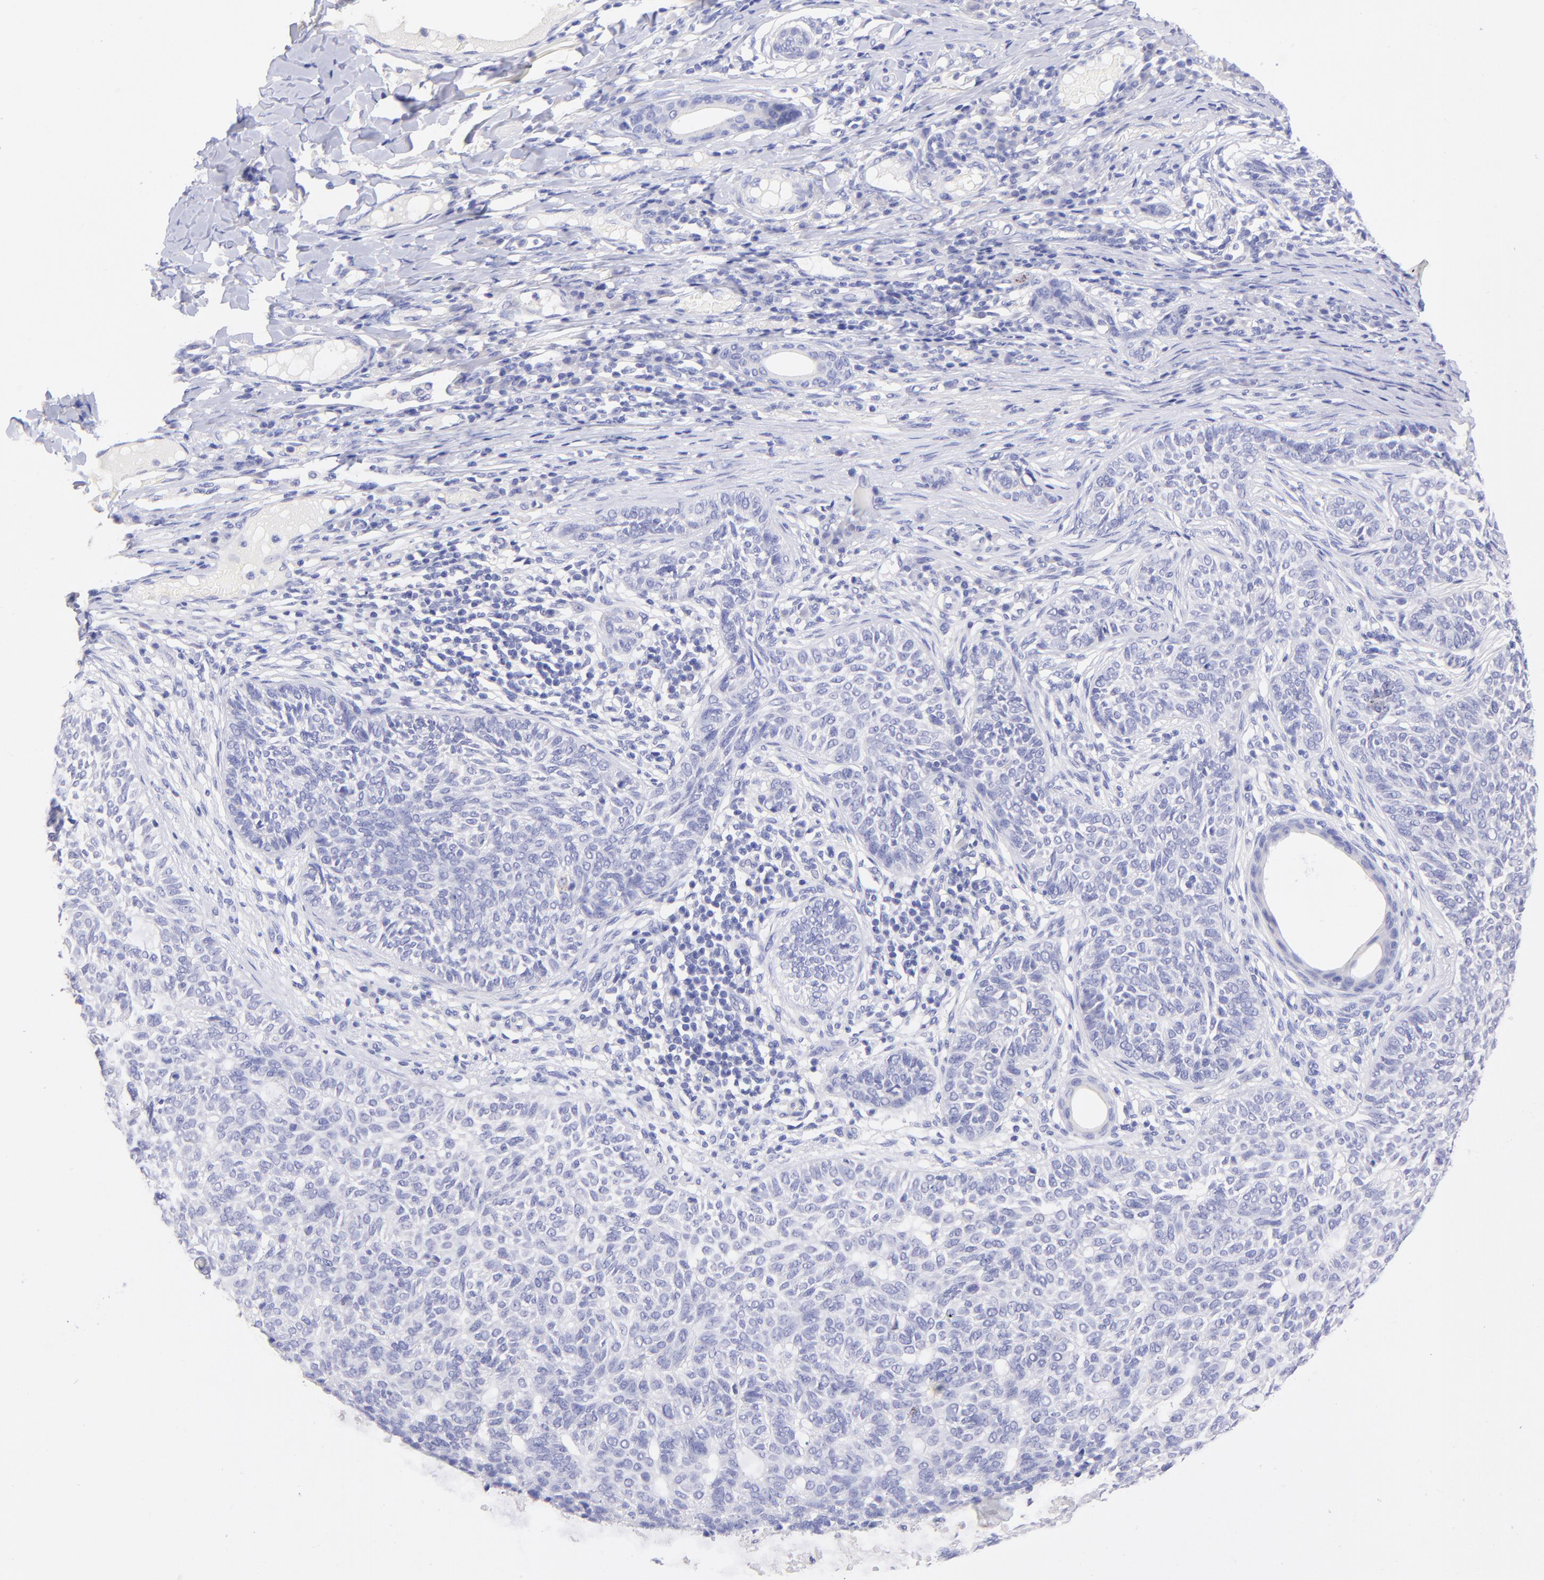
{"staining": {"intensity": "negative", "quantity": "none", "location": "none"}, "tissue": "skin cancer", "cell_type": "Tumor cells", "image_type": "cancer", "snomed": [{"axis": "morphology", "description": "Basal cell carcinoma"}, {"axis": "topography", "description": "Skin"}], "caption": "Human skin cancer stained for a protein using IHC reveals no staining in tumor cells.", "gene": "RAB3B", "patient": {"sex": "male", "age": 87}}